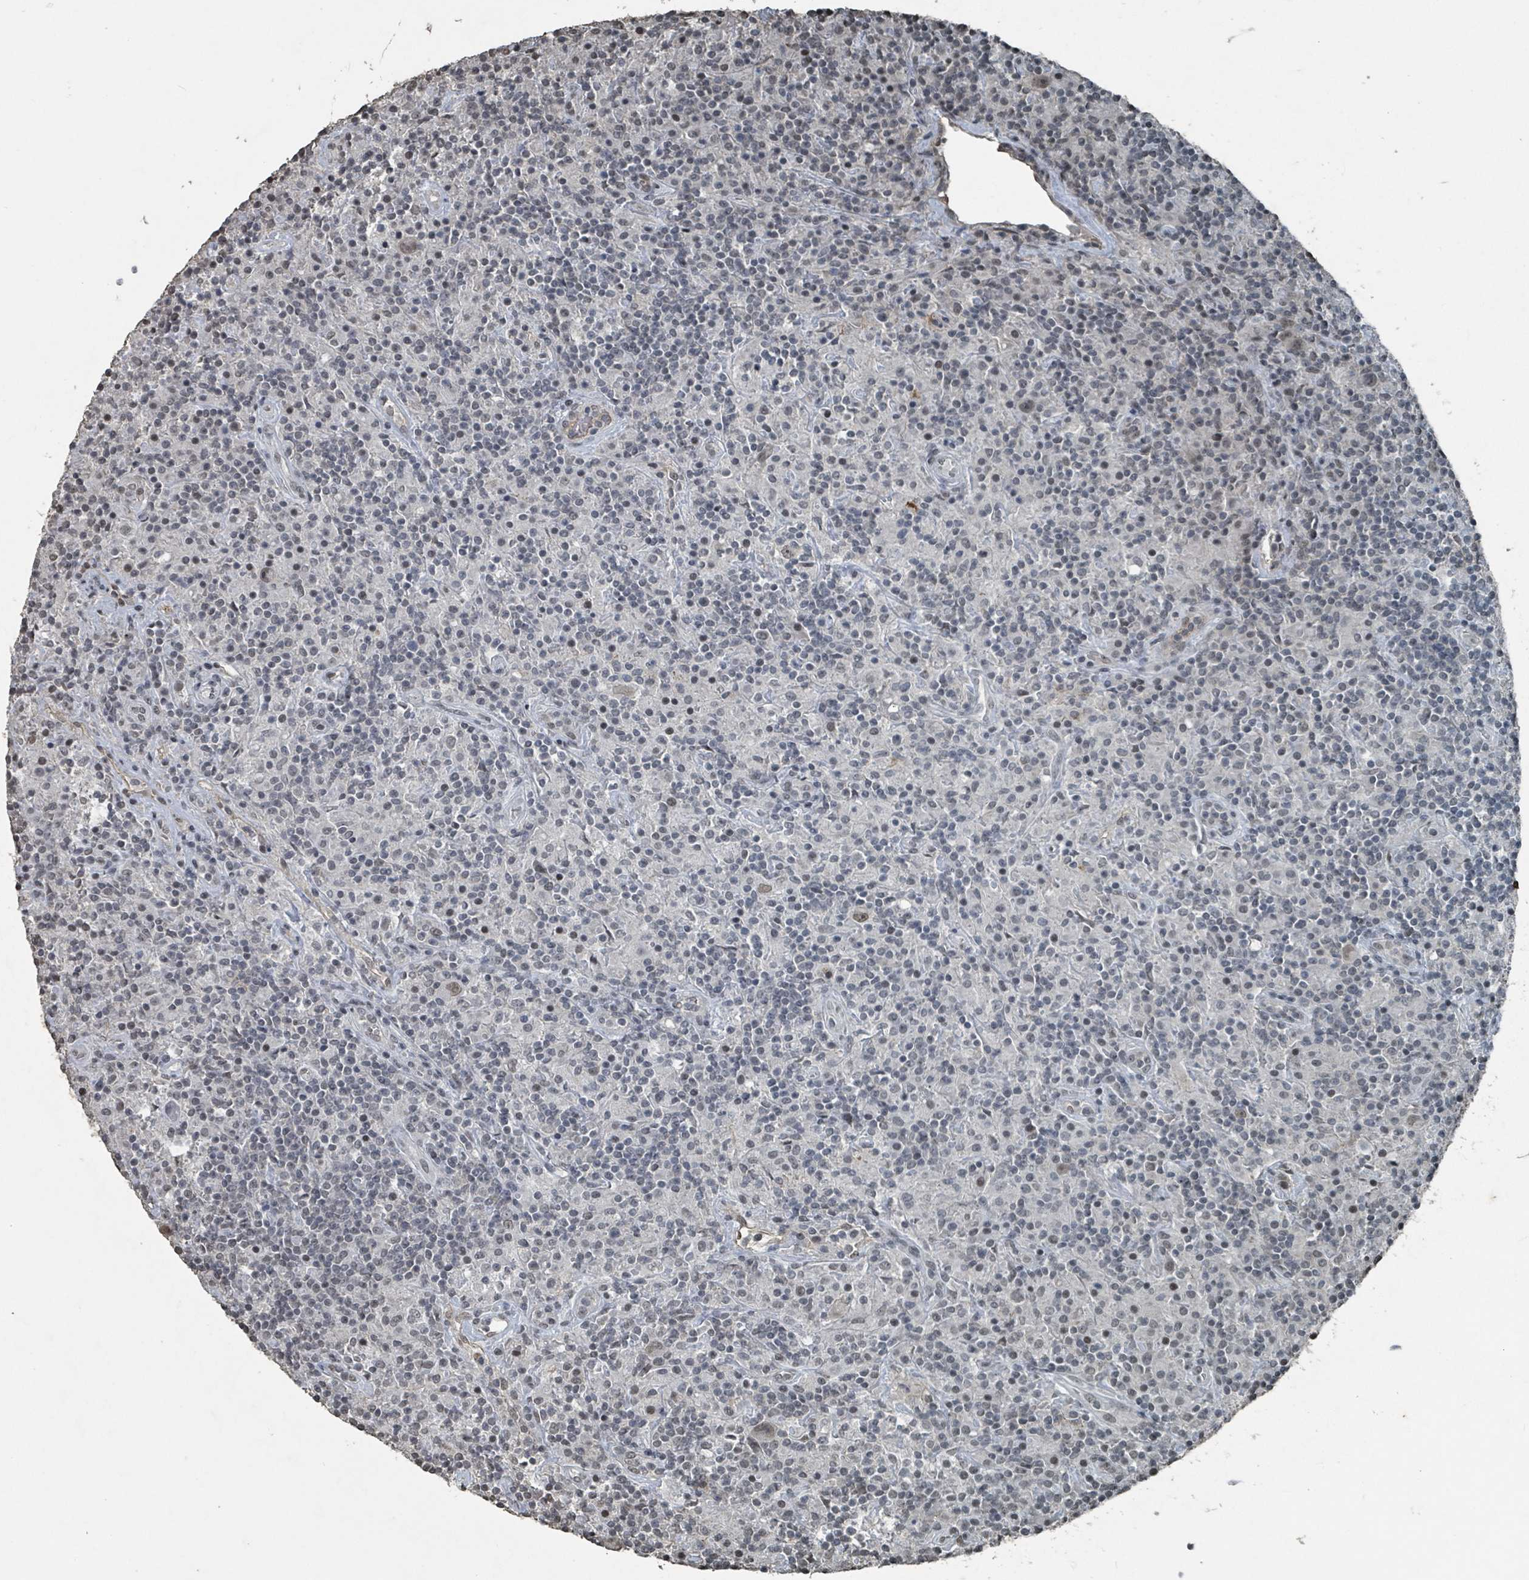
{"staining": {"intensity": "weak", "quantity": ">75%", "location": "nuclear"}, "tissue": "lymphoma", "cell_type": "Tumor cells", "image_type": "cancer", "snomed": [{"axis": "morphology", "description": "Hodgkin's disease, NOS"}, {"axis": "topography", "description": "Lymph node"}], "caption": "Lymphoma was stained to show a protein in brown. There is low levels of weak nuclear staining in approximately >75% of tumor cells.", "gene": "PHIP", "patient": {"sex": "male", "age": 70}}